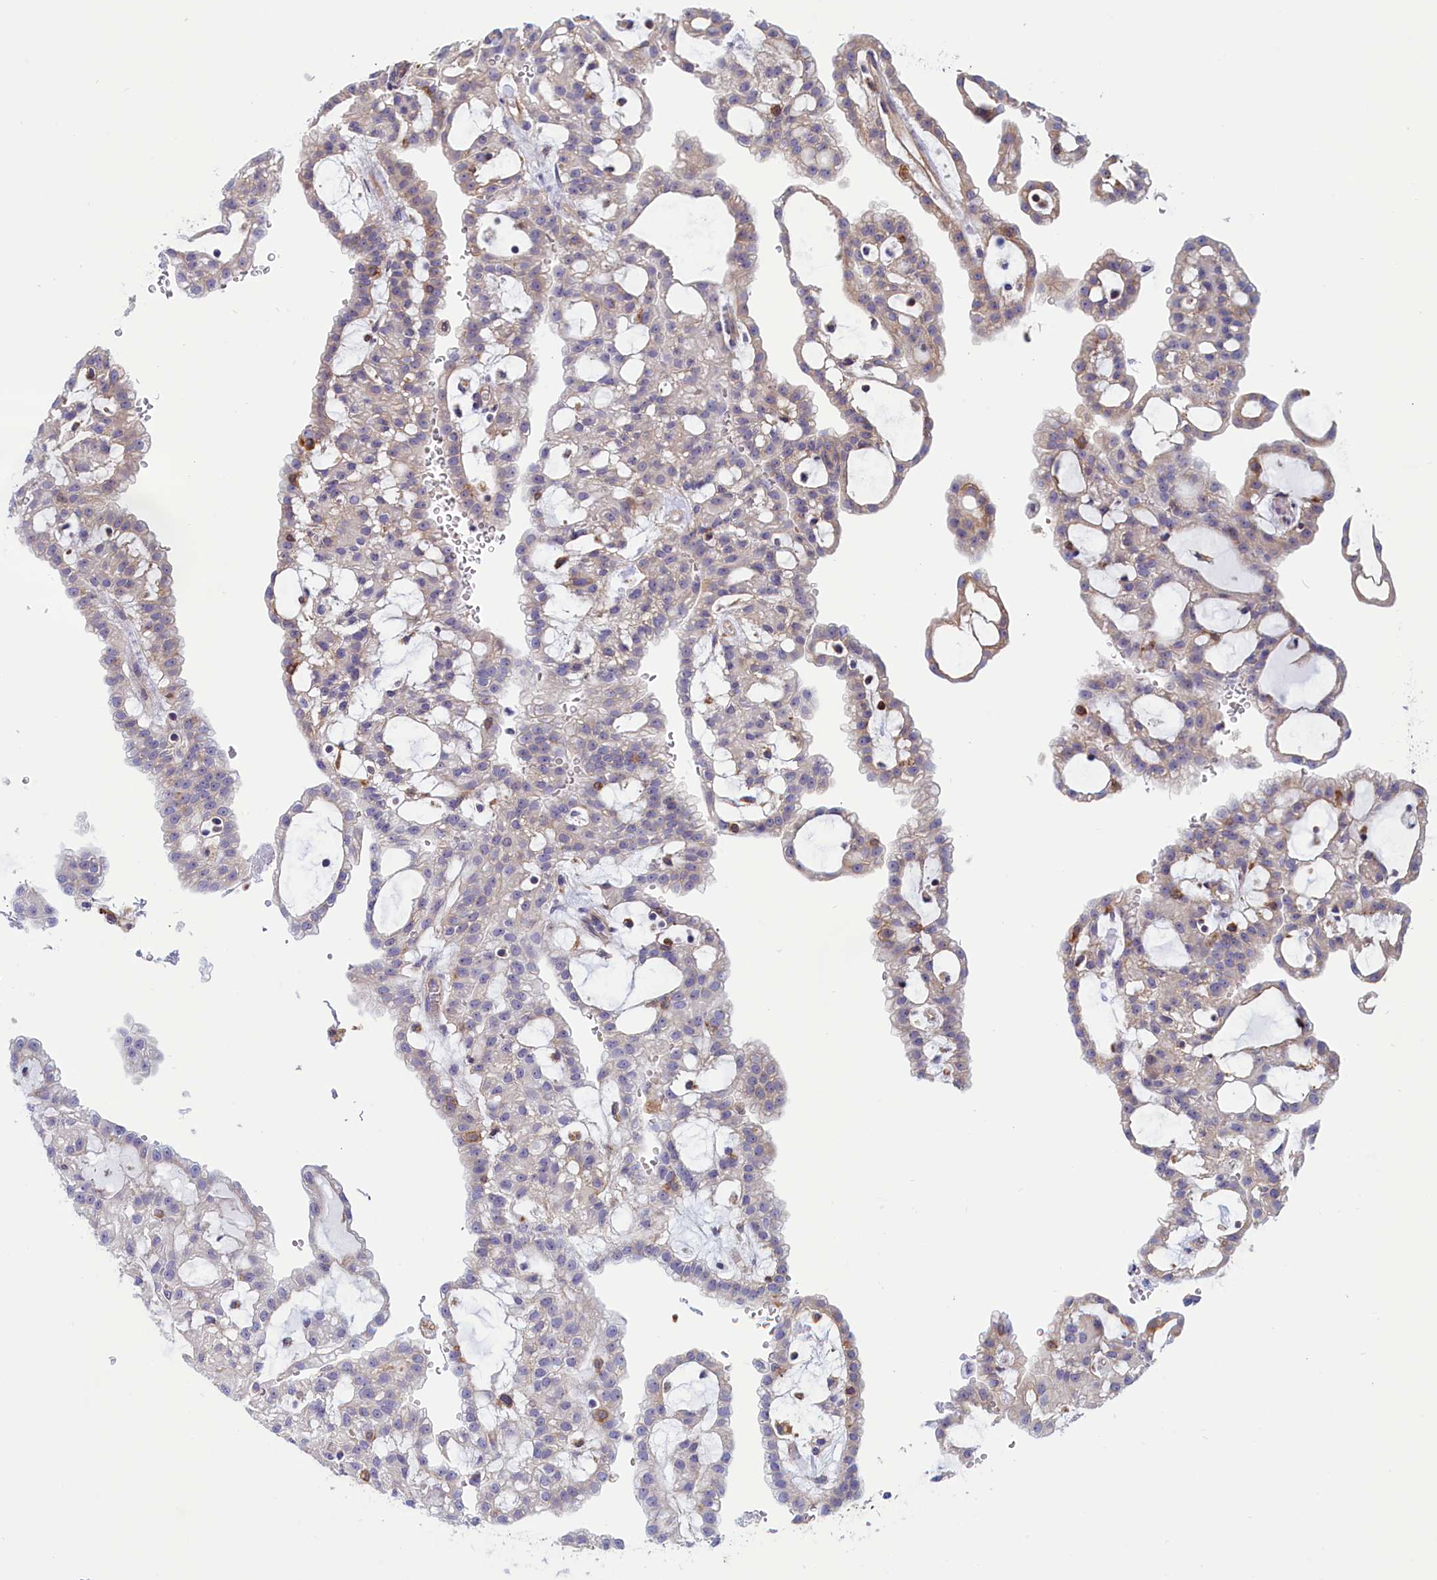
{"staining": {"intensity": "negative", "quantity": "none", "location": "none"}, "tissue": "renal cancer", "cell_type": "Tumor cells", "image_type": "cancer", "snomed": [{"axis": "morphology", "description": "Adenocarcinoma, NOS"}, {"axis": "topography", "description": "Kidney"}], "caption": "This photomicrograph is of renal cancer (adenocarcinoma) stained with immunohistochemistry to label a protein in brown with the nuclei are counter-stained blue. There is no positivity in tumor cells.", "gene": "ABCC12", "patient": {"sex": "male", "age": 63}}